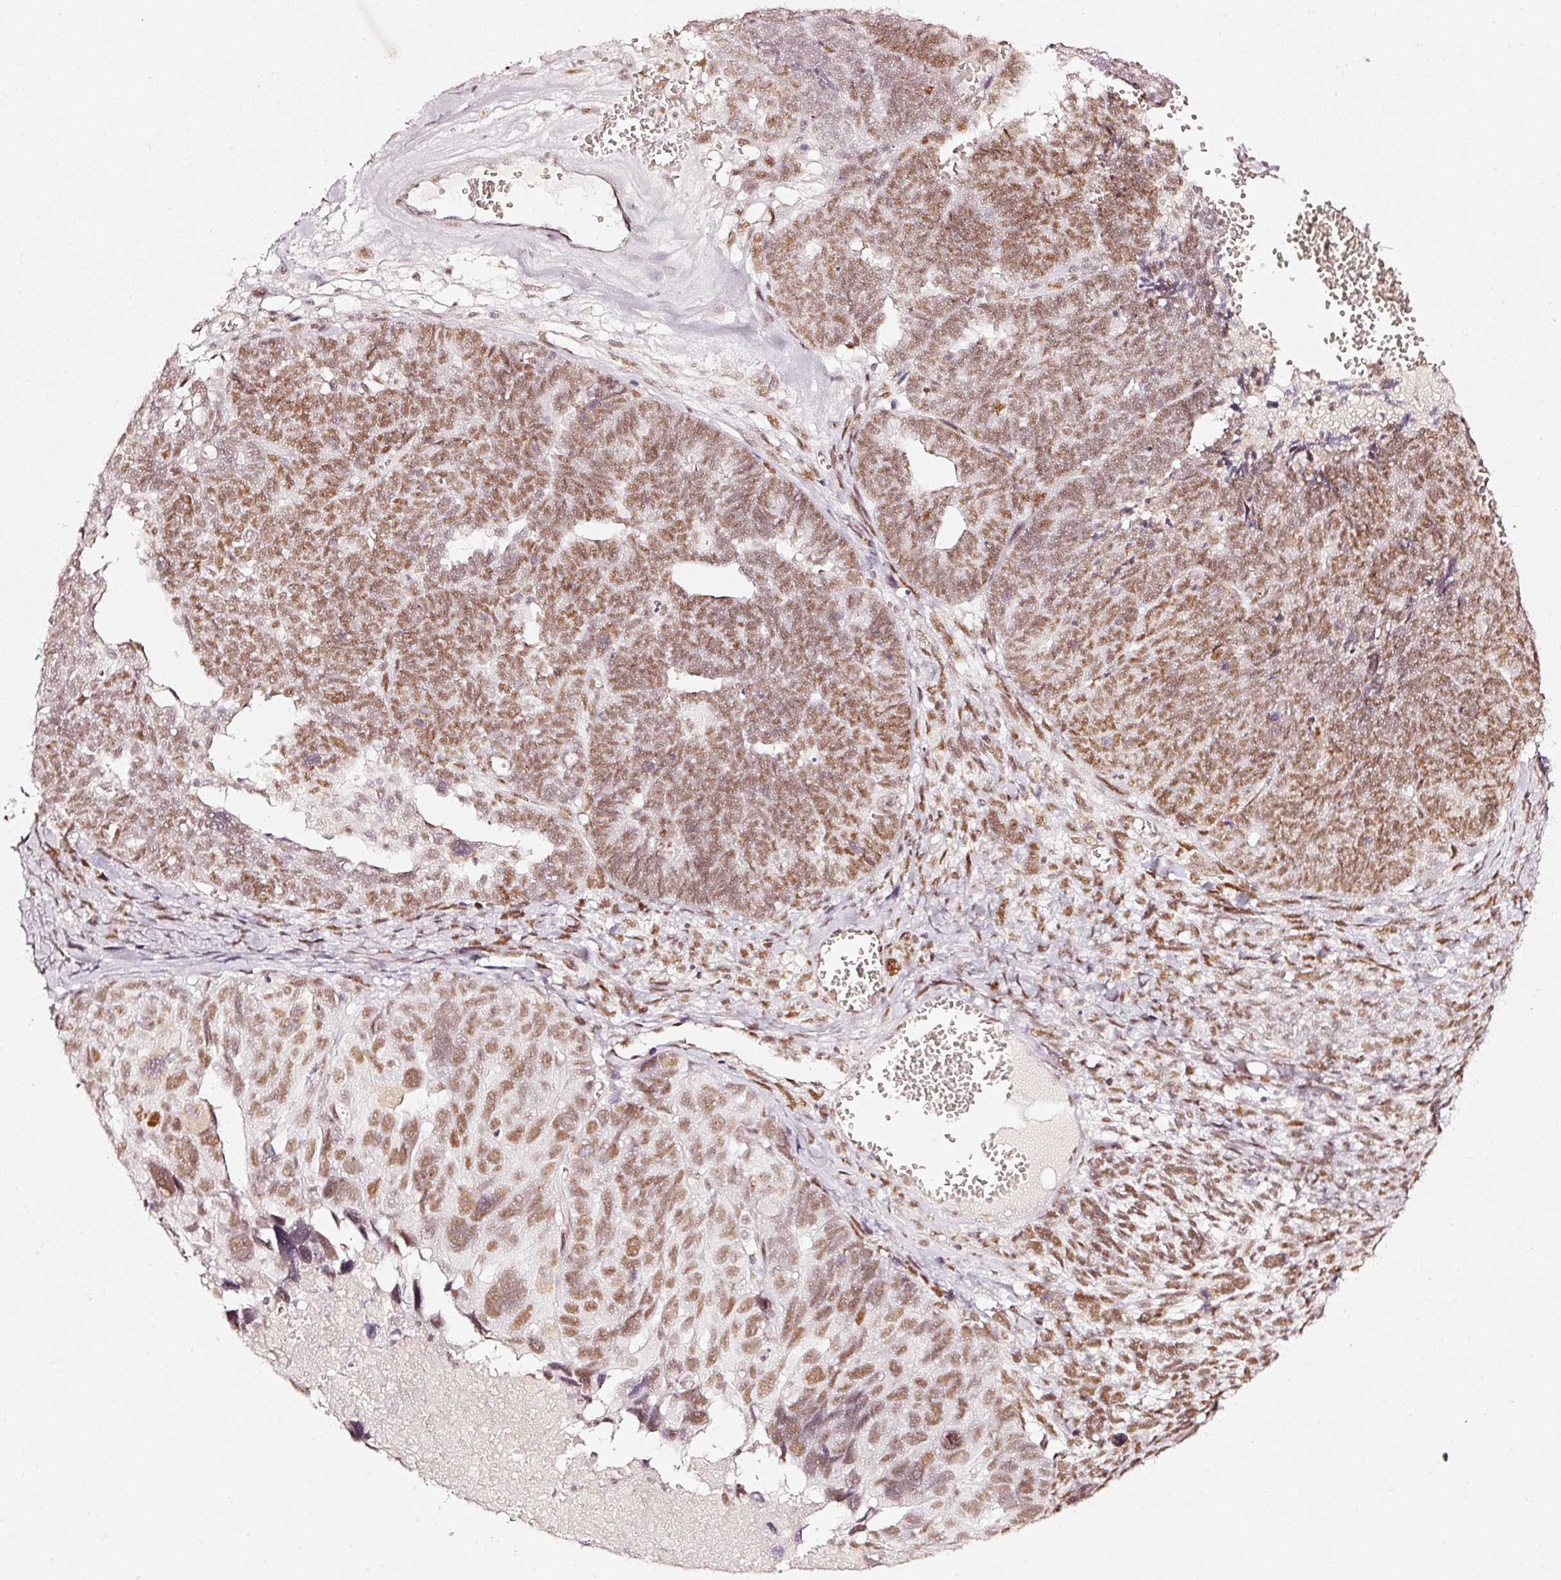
{"staining": {"intensity": "moderate", "quantity": ">75%", "location": "nuclear"}, "tissue": "ovarian cancer", "cell_type": "Tumor cells", "image_type": "cancer", "snomed": [{"axis": "morphology", "description": "Cystadenocarcinoma, serous, NOS"}, {"axis": "topography", "description": "Ovary"}], "caption": "A micrograph showing moderate nuclear positivity in approximately >75% of tumor cells in ovarian serous cystadenocarcinoma, as visualized by brown immunohistochemical staining.", "gene": "PPP1R10", "patient": {"sex": "female", "age": 79}}